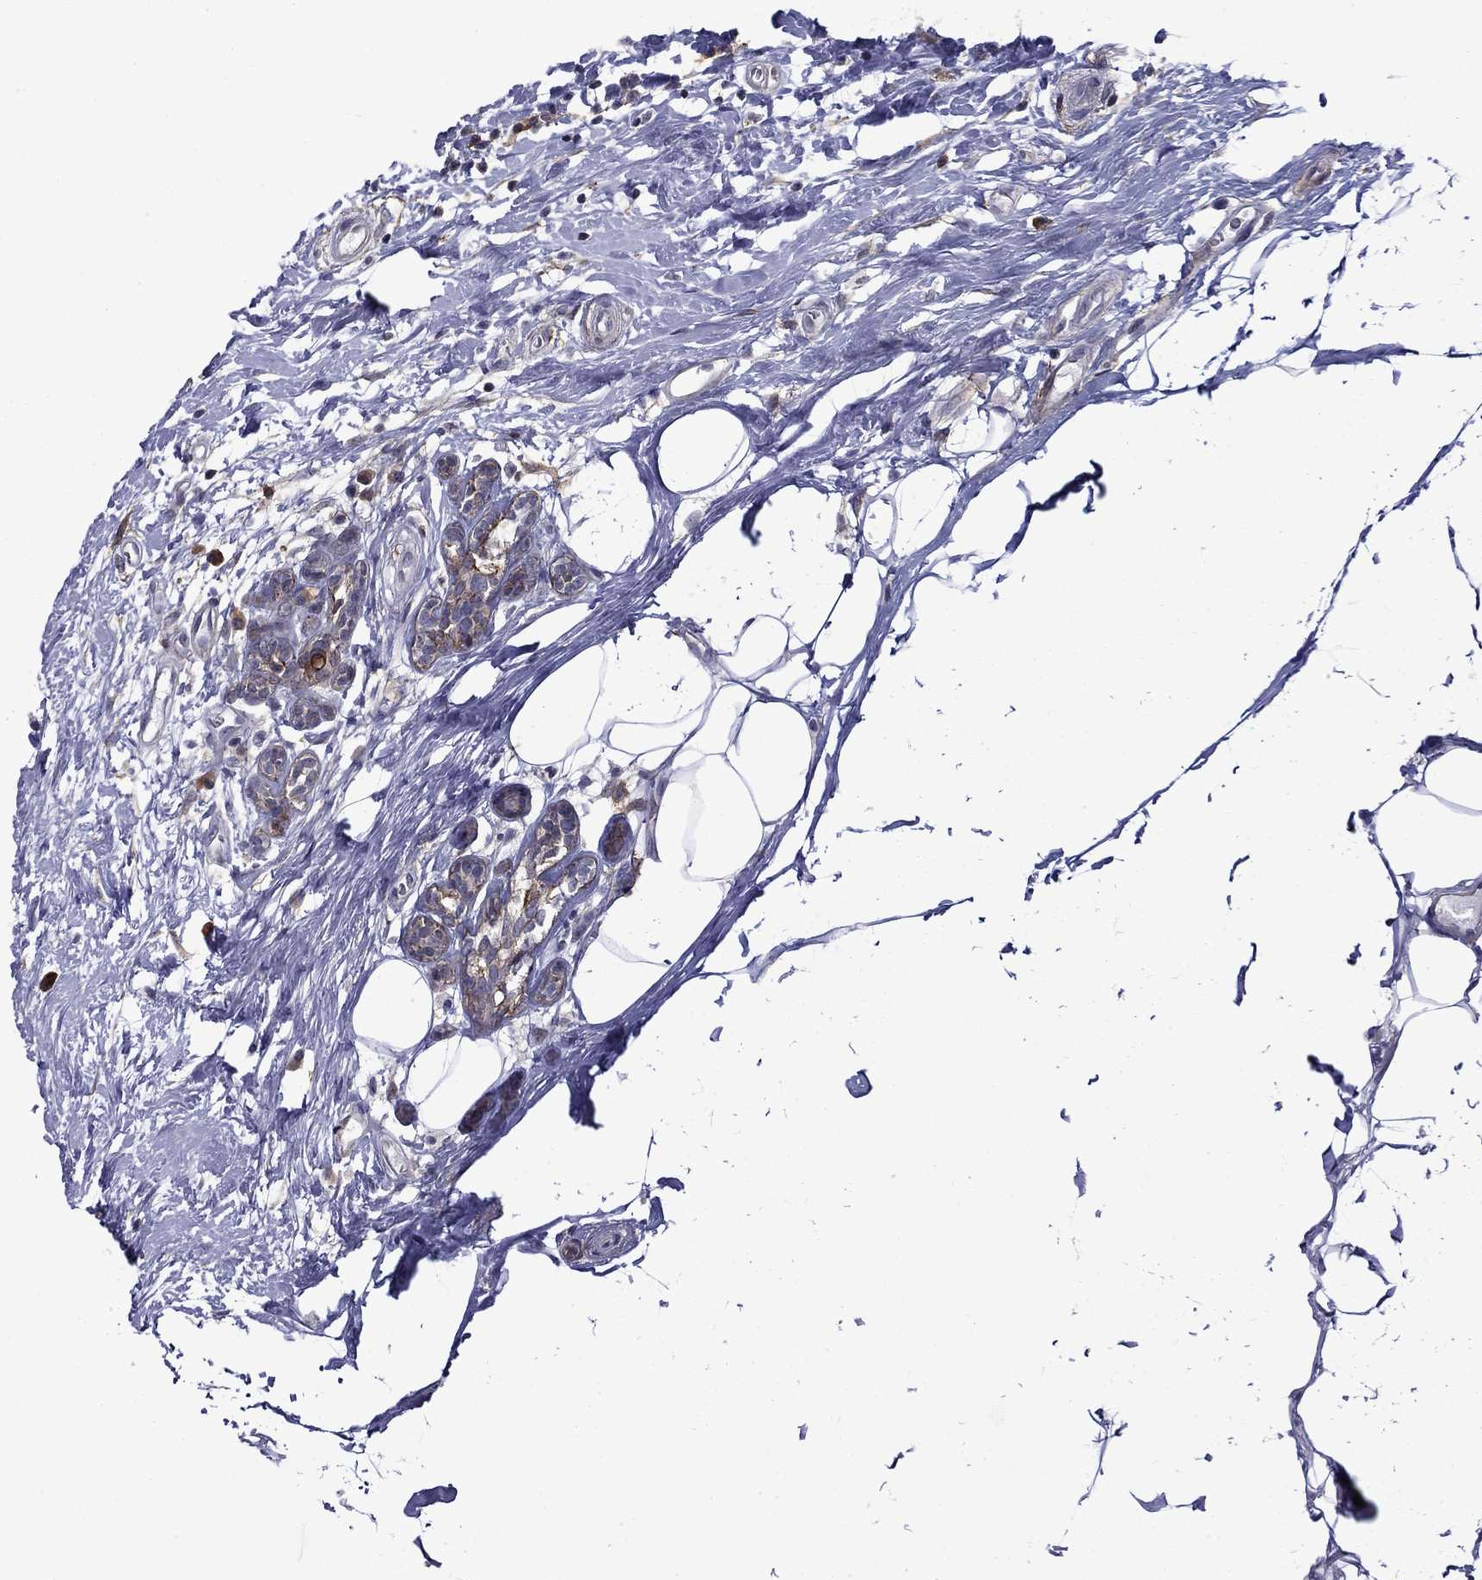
{"staining": {"intensity": "strong", "quantity": "<25%", "location": "cytoplasmic/membranous"}, "tissue": "breast cancer", "cell_type": "Tumor cells", "image_type": "cancer", "snomed": [{"axis": "morphology", "description": "Duct carcinoma"}, {"axis": "topography", "description": "Breast"}], "caption": "This histopathology image reveals breast cancer (invasive ductal carcinoma) stained with immunohistochemistry (IHC) to label a protein in brown. The cytoplasmic/membranous of tumor cells show strong positivity for the protein. Nuclei are counter-stained blue.", "gene": "LMO7", "patient": {"sex": "female", "age": 45}}